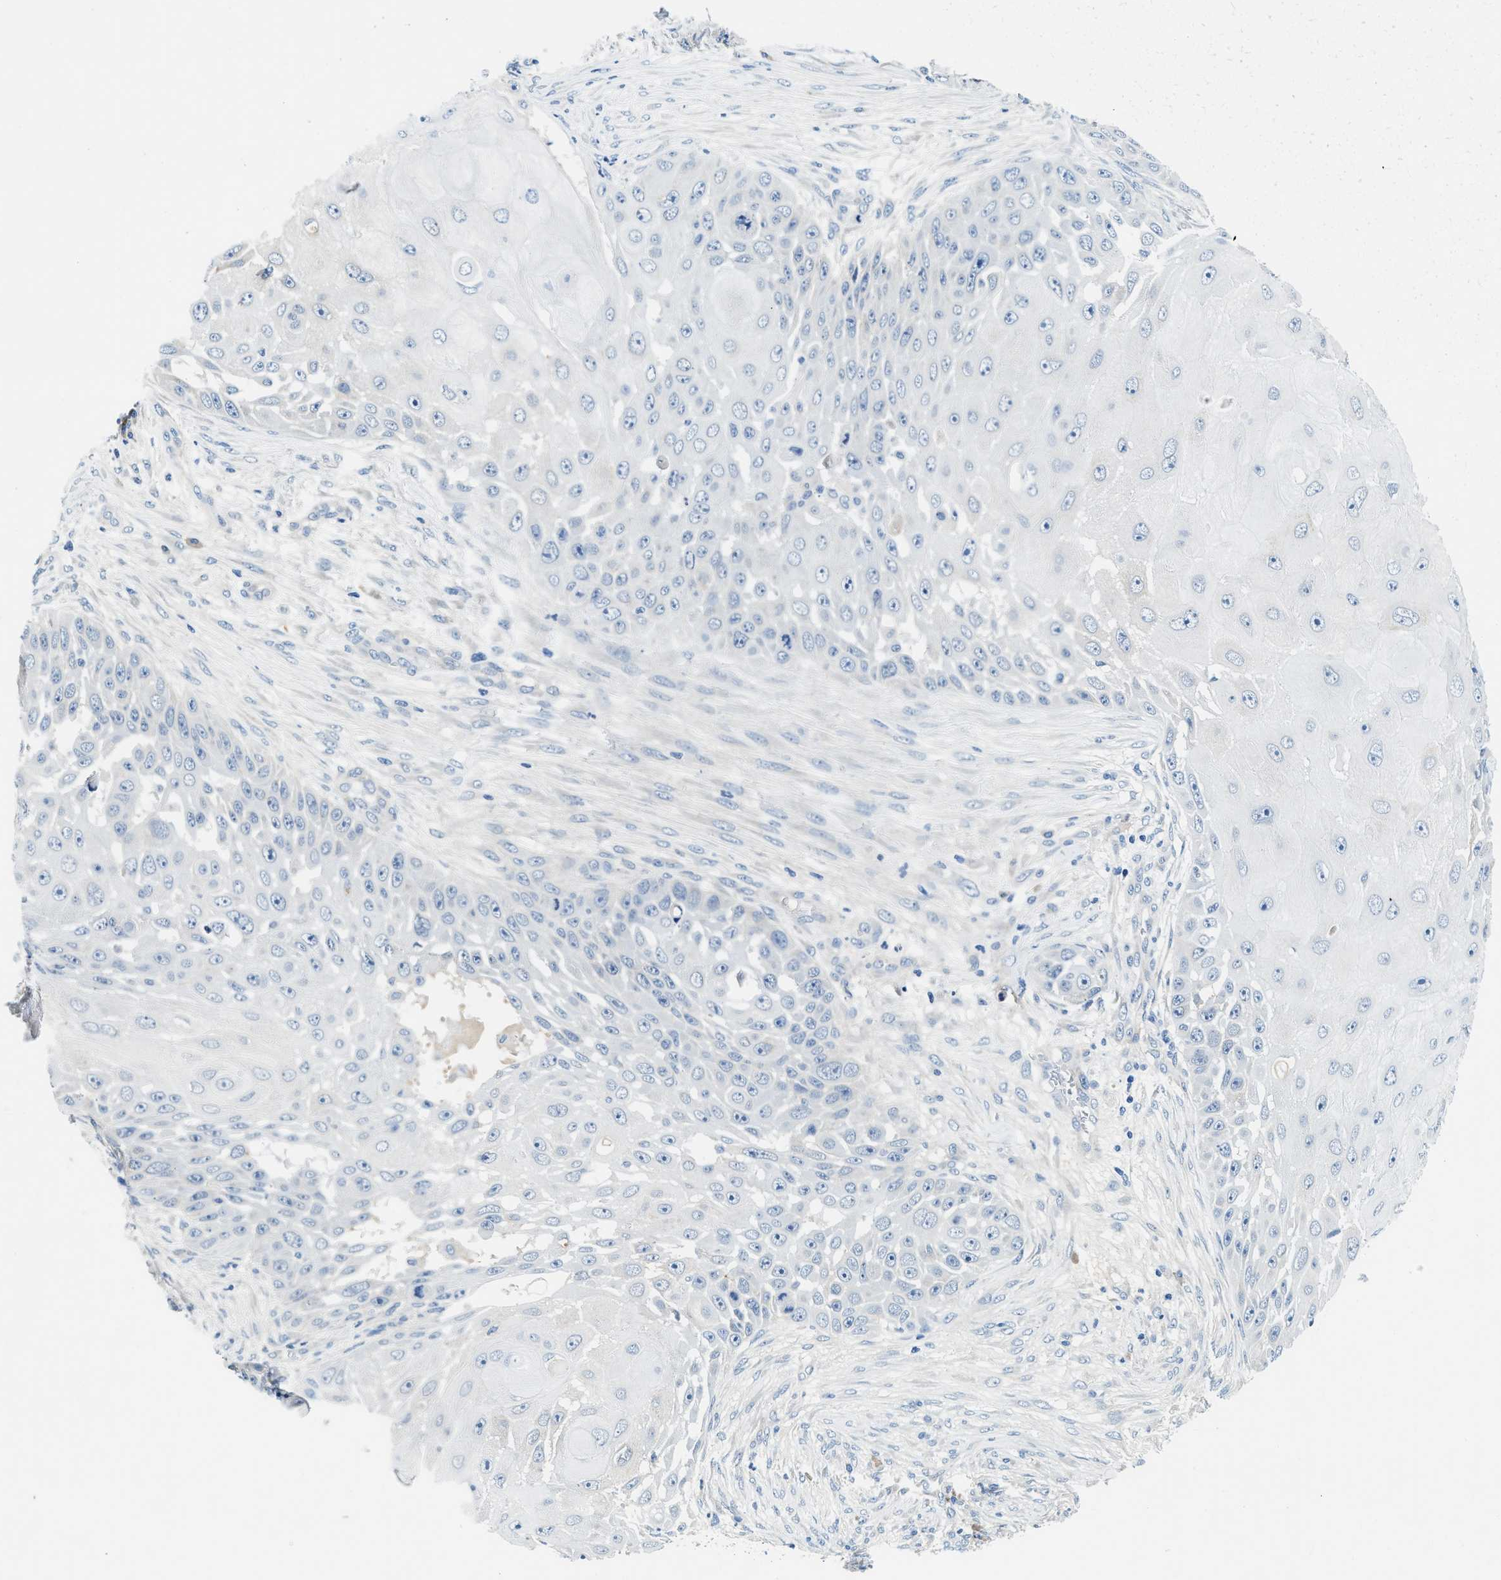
{"staining": {"intensity": "negative", "quantity": "none", "location": "none"}, "tissue": "skin cancer", "cell_type": "Tumor cells", "image_type": "cancer", "snomed": [{"axis": "morphology", "description": "Squamous cell carcinoma, NOS"}, {"axis": "topography", "description": "Skin"}], "caption": "DAB immunohistochemical staining of human skin cancer (squamous cell carcinoma) displays no significant positivity in tumor cells. (Stains: DAB immunohistochemistry with hematoxylin counter stain, Microscopy: brightfield microscopy at high magnification).", "gene": "TSPAN3", "patient": {"sex": "female", "age": 44}}